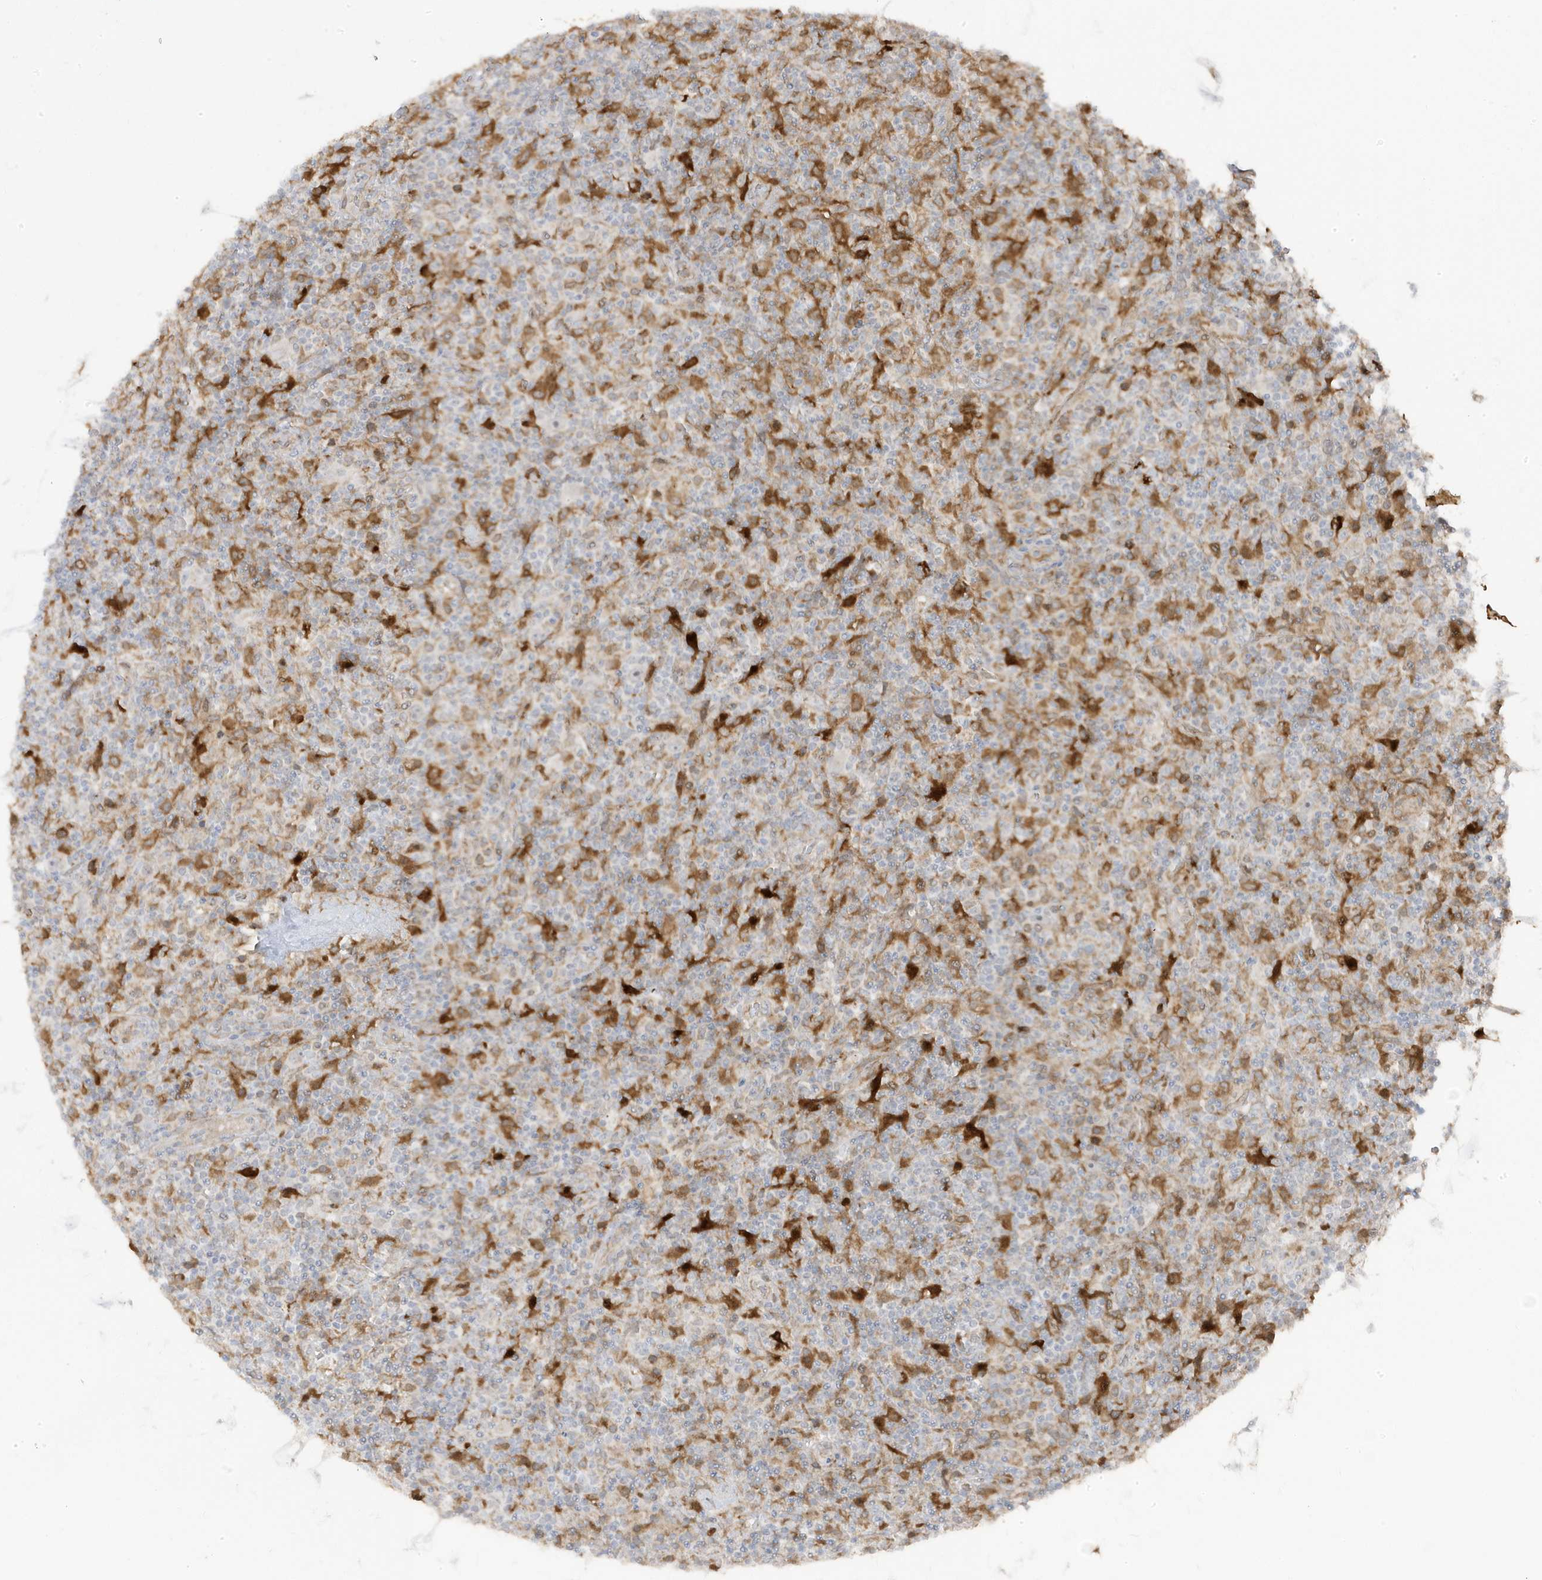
{"staining": {"intensity": "negative", "quantity": "none", "location": "none"}, "tissue": "lymphoma", "cell_type": "Tumor cells", "image_type": "cancer", "snomed": [{"axis": "morphology", "description": "Hodgkin's disease, NOS"}, {"axis": "topography", "description": "Lymph node"}], "caption": "Tumor cells are negative for protein expression in human lymphoma.", "gene": "ZNF654", "patient": {"sex": "male", "age": 70}}